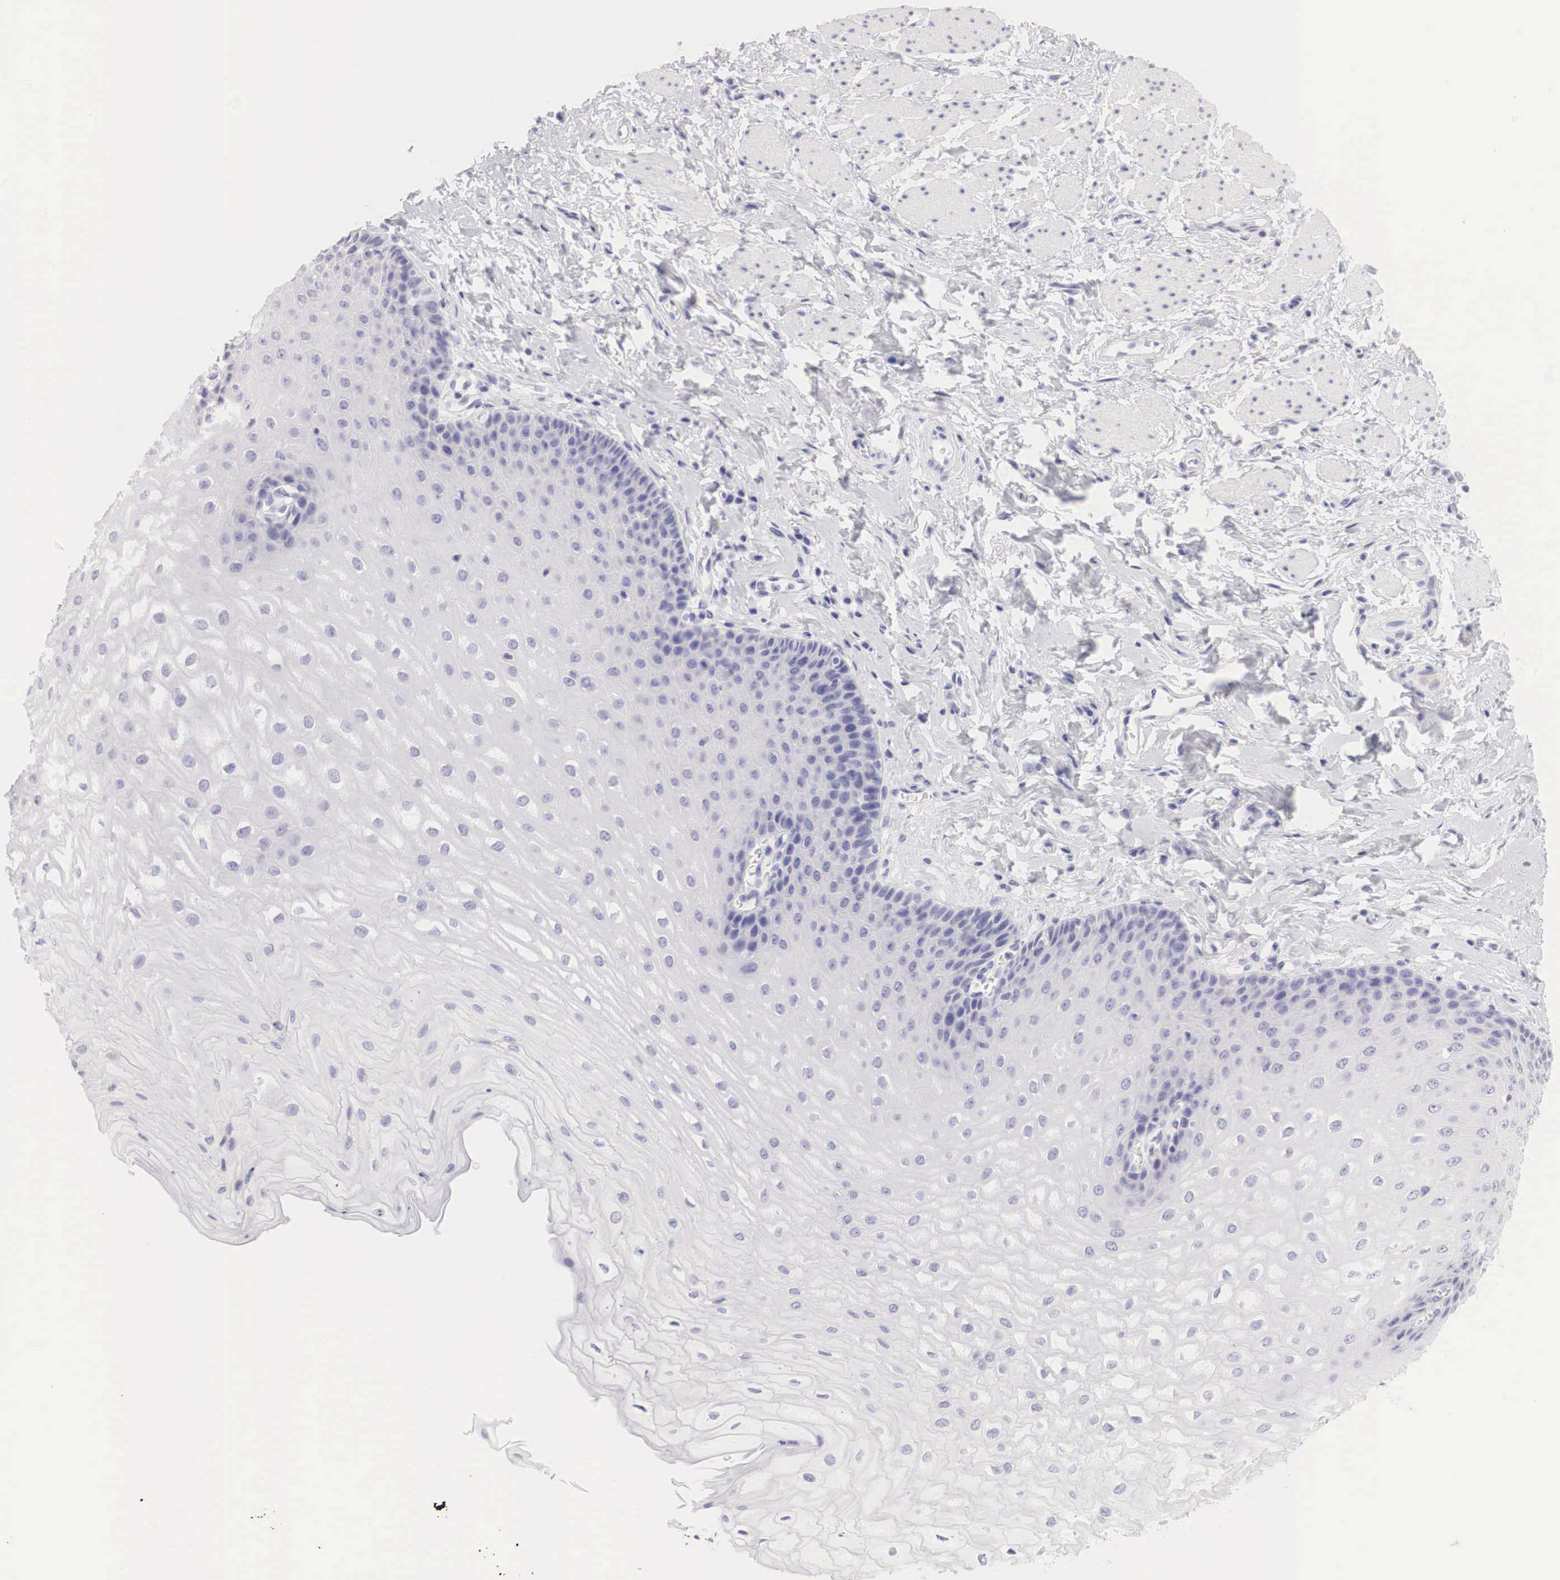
{"staining": {"intensity": "negative", "quantity": "none", "location": "none"}, "tissue": "esophagus", "cell_type": "Squamous epithelial cells", "image_type": "normal", "snomed": [{"axis": "morphology", "description": "Normal tissue, NOS"}, {"axis": "topography", "description": "Esophagus"}], "caption": "This is an immunohistochemistry (IHC) photomicrograph of benign esophagus. There is no expression in squamous epithelial cells.", "gene": "TYR", "patient": {"sex": "male", "age": 70}}